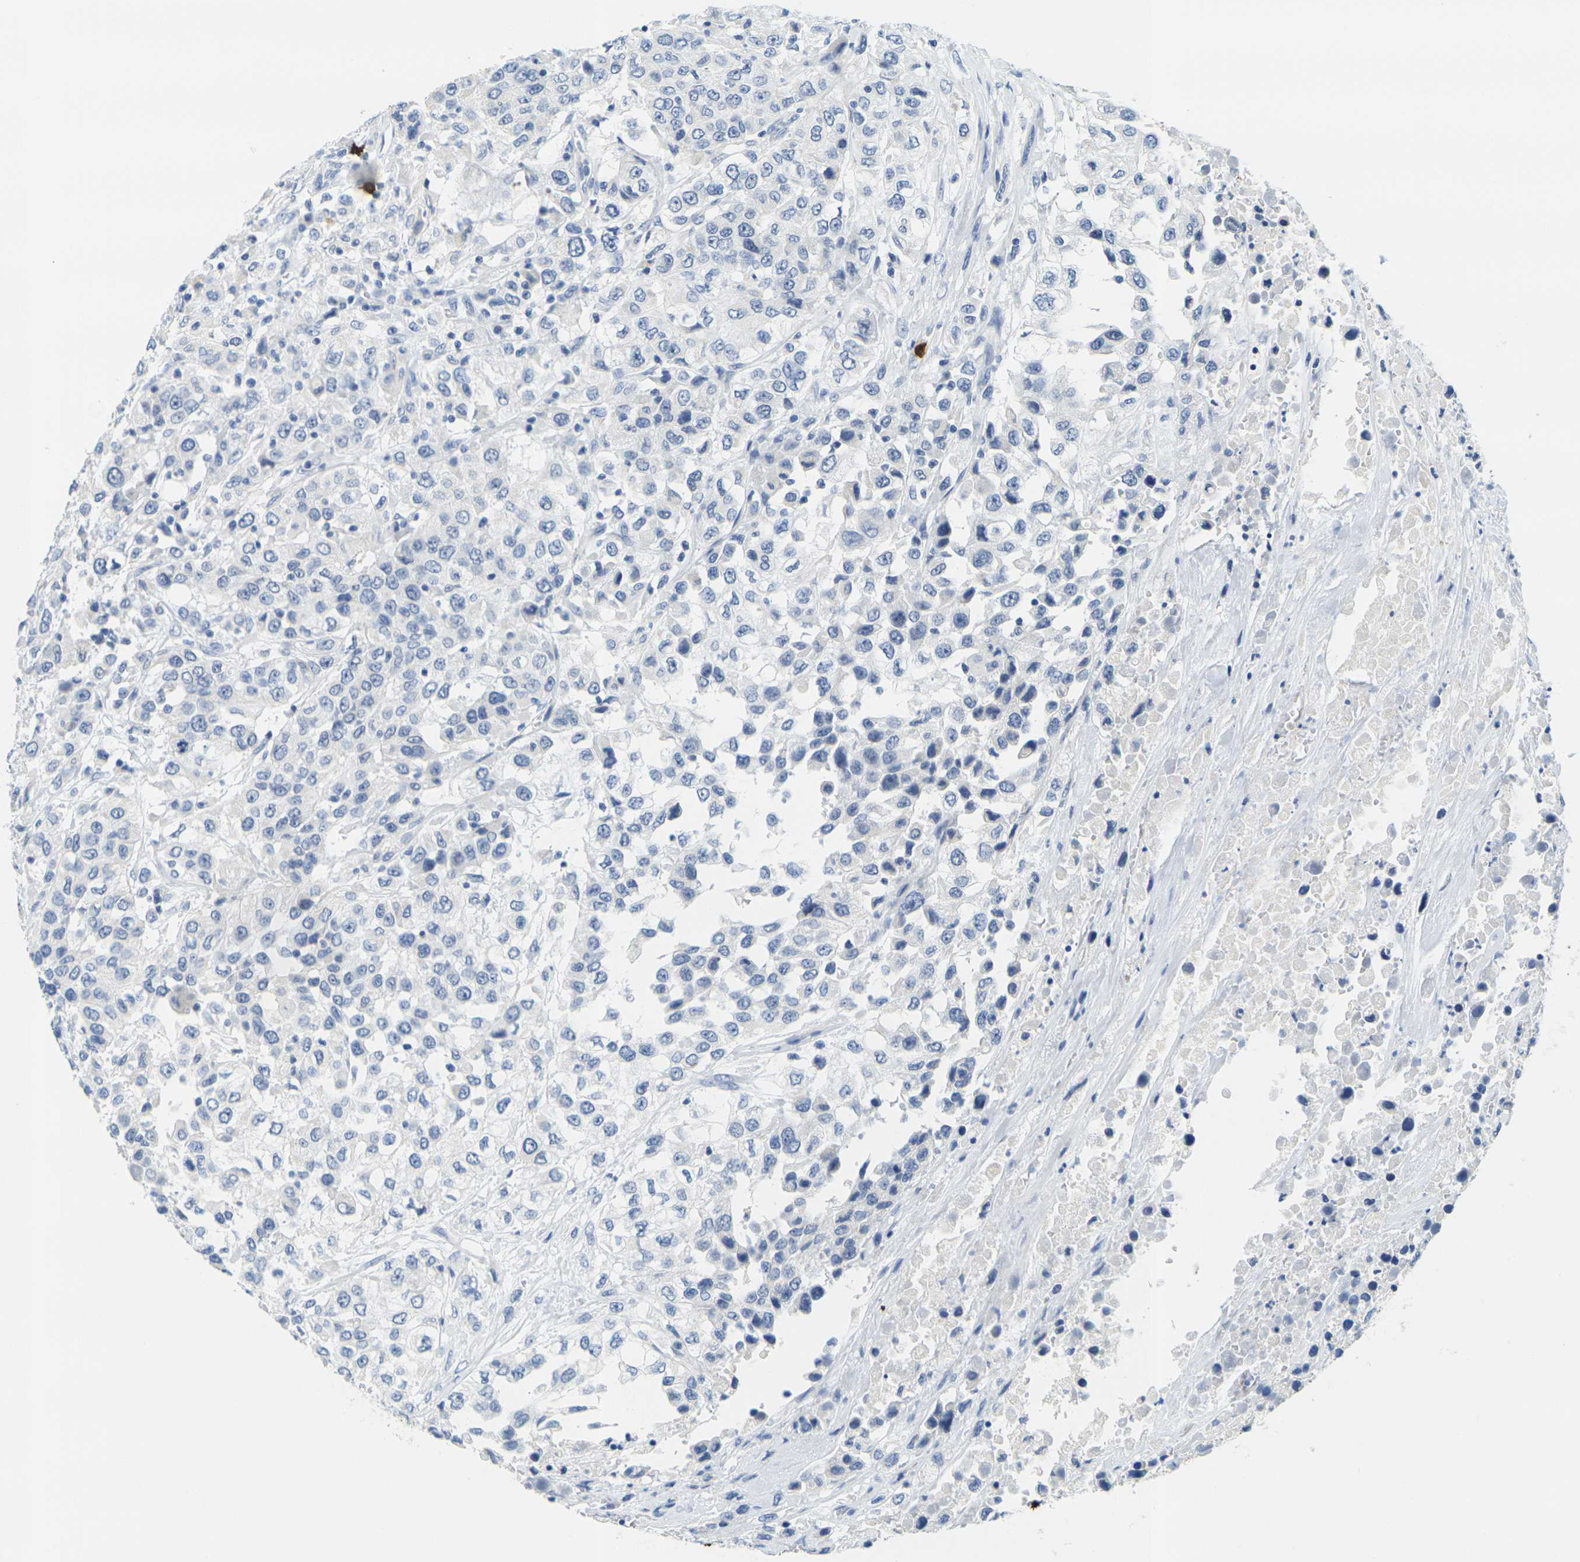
{"staining": {"intensity": "negative", "quantity": "none", "location": "none"}, "tissue": "urothelial cancer", "cell_type": "Tumor cells", "image_type": "cancer", "snomed": [{"axis": "morphology", "description": "Urothelial carcinoma, High grade"}, {"axis": "topography", "description": "Urinary bladder"}], "caption": "An immunohistochemistry (IHC) micrograph of urothelial cancer is shown. There is no staining in tumor cells of urothelial cancer. (DAB (3,3'-diaminobenzidine) IHC with hematoxylin counter stain).", "gene": "GPR15", "patient": {"sex": "female", "age": 80}}